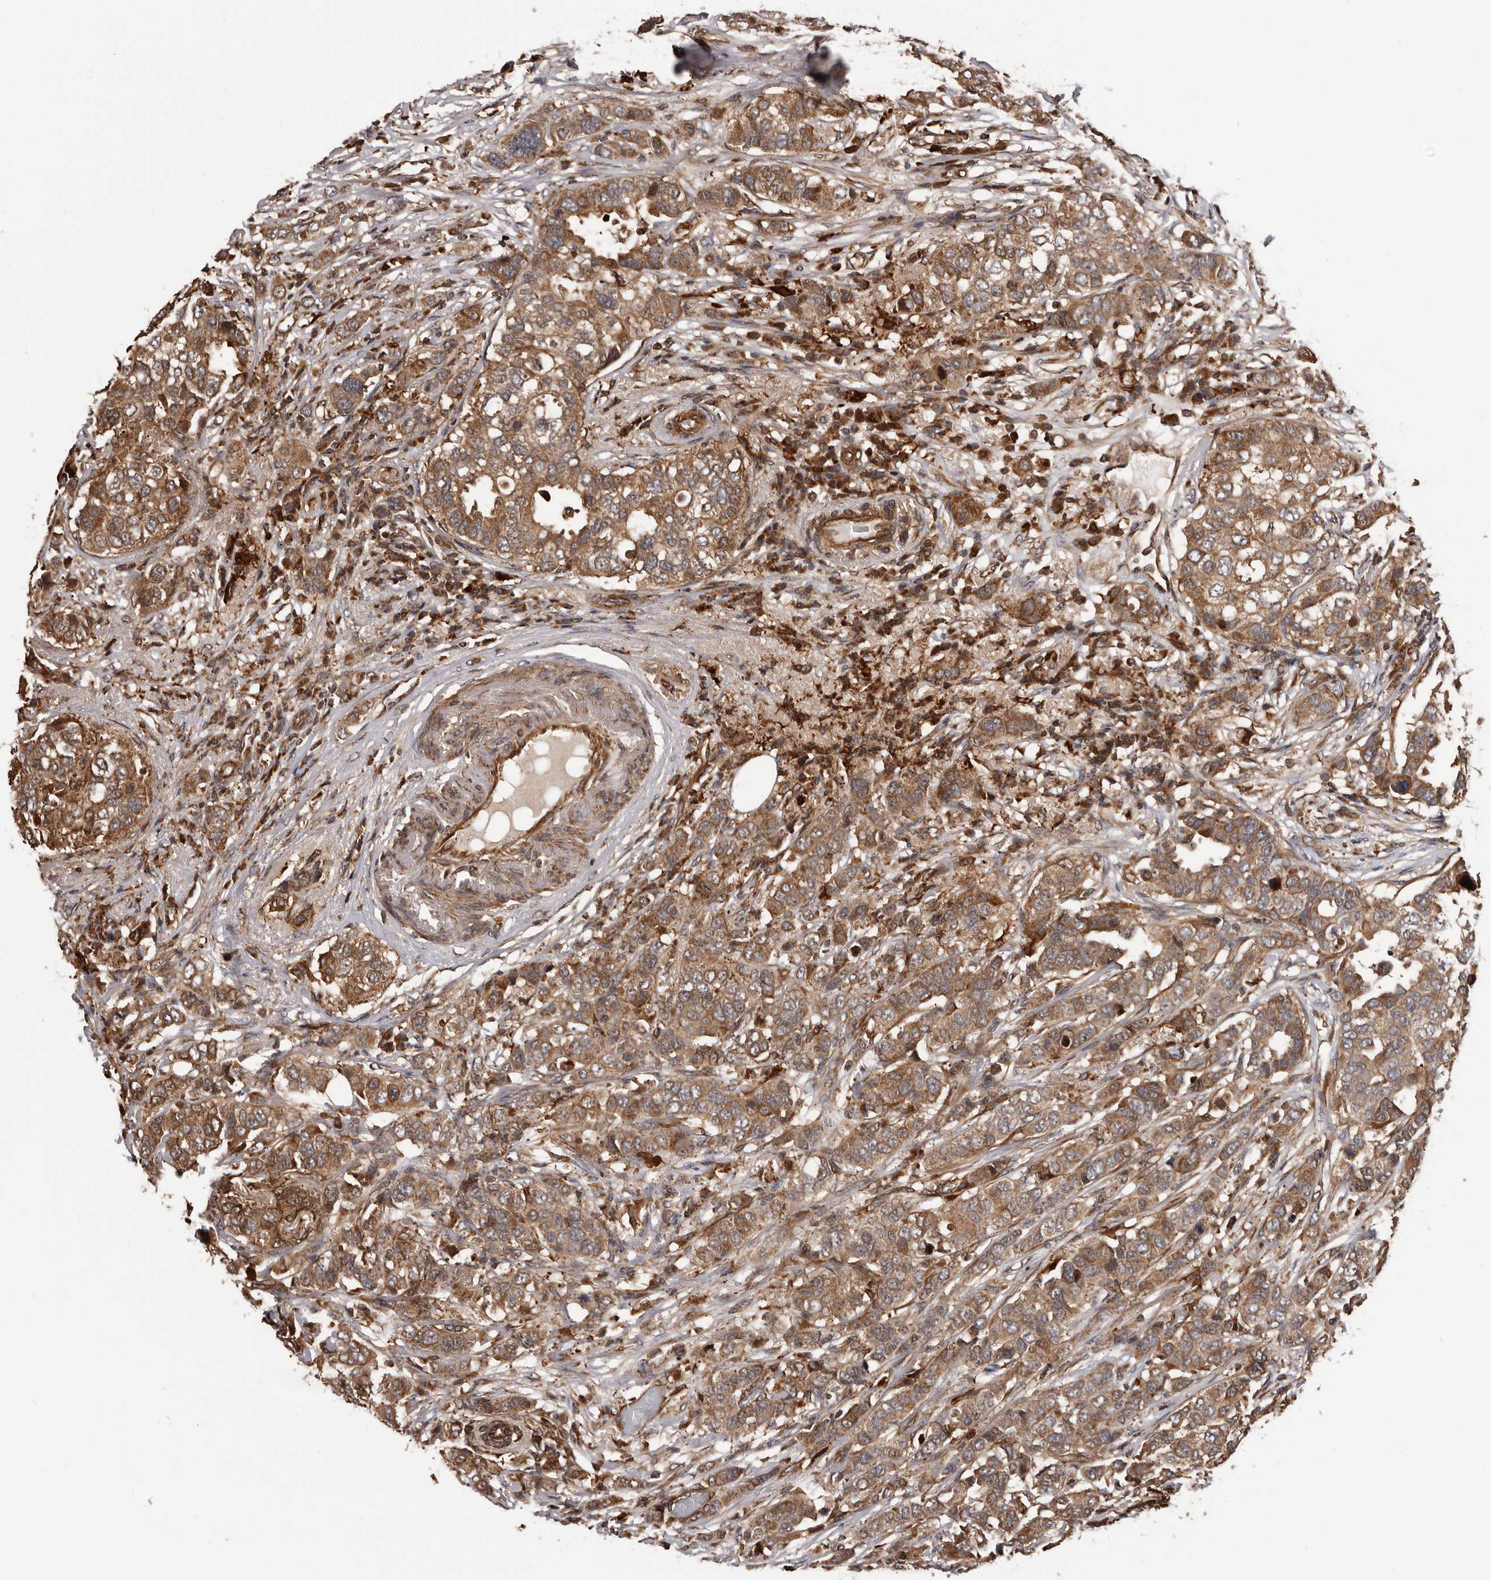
{"staining": {"intensity": "strong", "quantity": ">75%", "location": "cytoplasmic/membranous"}, "tissue": "breast cancer", "cell_type": "Tumor cells", "image_type": "cancer", "snomed": [{"axis": "morphology", "description": "Duct carcinoma"}, {"axis": "topography", "description": "Breast"}], "caption": "IHC (DAB (3,3'-diaminobenzidine)) staining of human breast cancer exhibits strong cytoplasmic/membranous protein positivity in approximately >75% of tumor cells. (brown staining indicates protein expression, while blue staining denotes nuclei).", "gene": "ADAMTS2", "patient": {"sex": "female", "age": 50}}